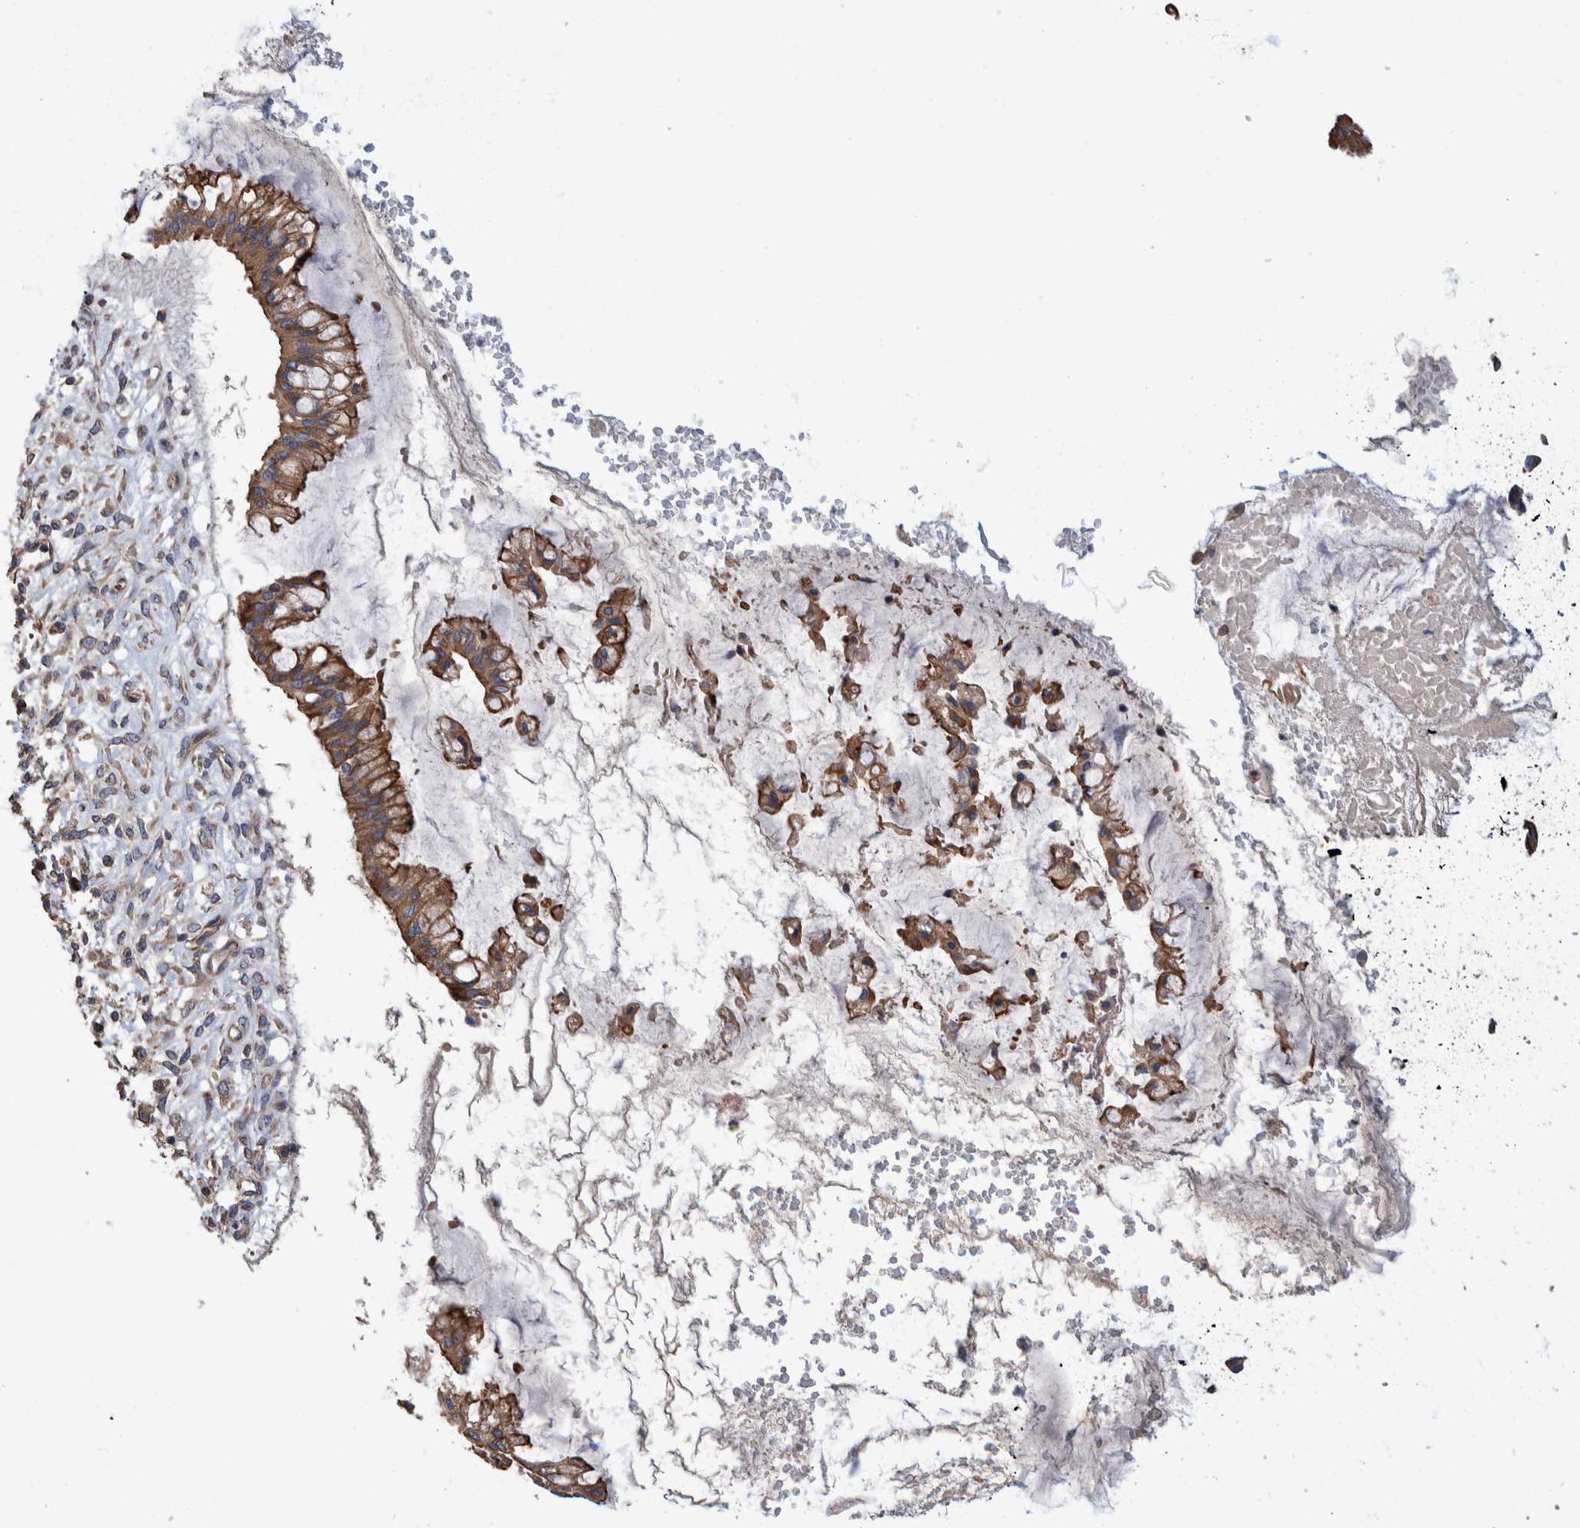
{"staining": {"intensity": "moderate", "quantity": "25%-75%", "location": "cytoplasmic/membranous"}, "tissue": "ovarian cancer", "cell_type": "Tumor cells", "image_type": "cancer", "snomed": [{"axis": "morphology", "description": "Cystadenocarcinoma, mucinous, NOS"}, {"axis": "topography", "description": "Ovary"}], "caption": "Brown immunohistochemical staining in human ovarian cancer (mucinous cystadenocarcinoma) shows moderate cytoplasmic/membranous expression in approximately 25%-75% of tumor cells.", "gene": "SLC45A4", "patient": {"sex": "female", "age": 73}}